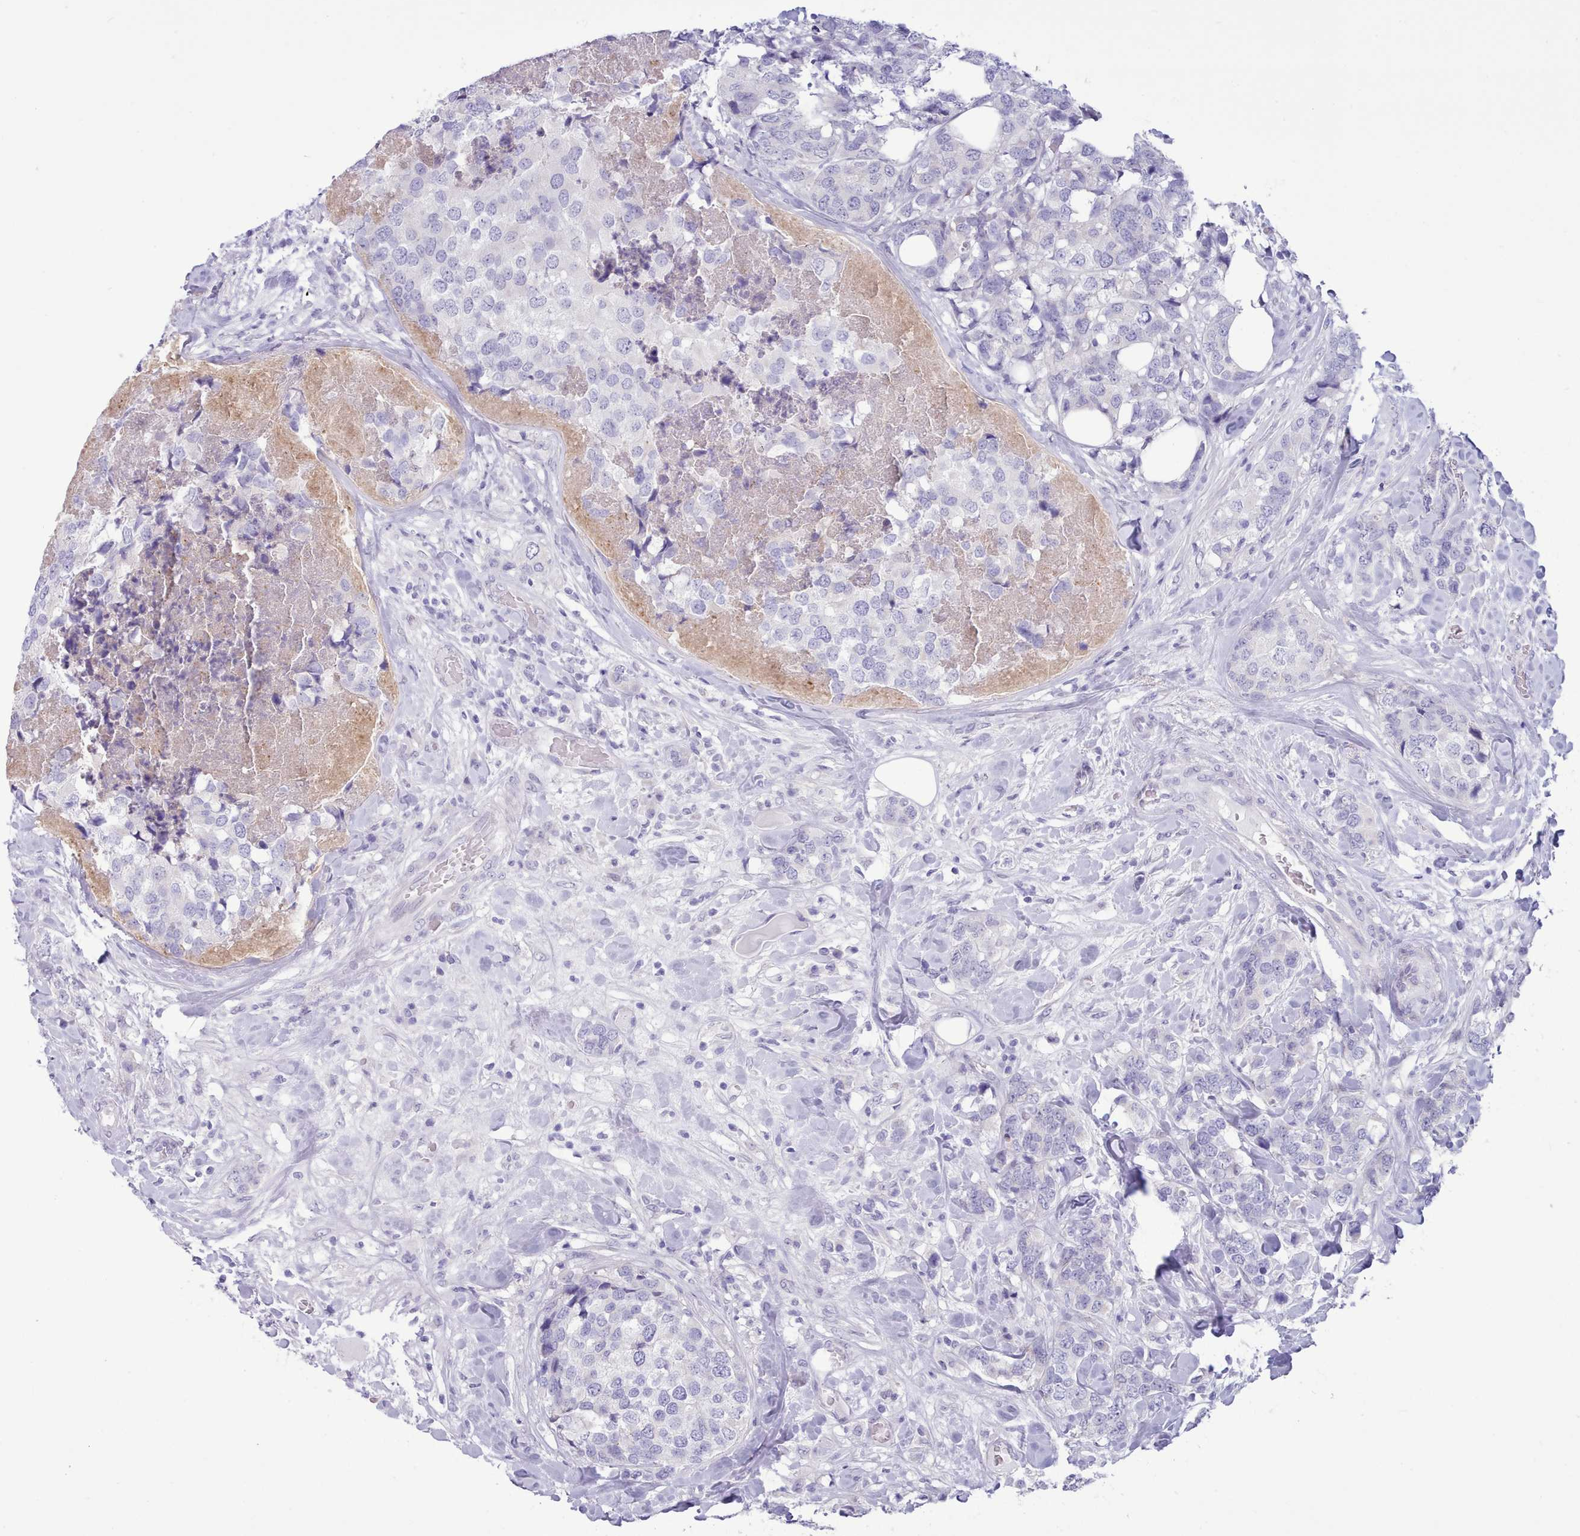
{"staining": {"intensity": "negative", "quantity": "none", "location": "none"}, "tissue": "breast cancer", "cell_type": "Tumor cells", "image_type": "cancer", "snomed": [{"axis": "morphology", "description": "Lobular carcinoma"}, {"axis": "topography", "description": "Breast"}], "caption": "This is an immunohistochemistry (IHC) histopathology image of human breast cancer (lobular carcinoma). There is no staining in tumor cells.", "gene": "TMEM253", "patient": {"sex": "female", "age": 59}}